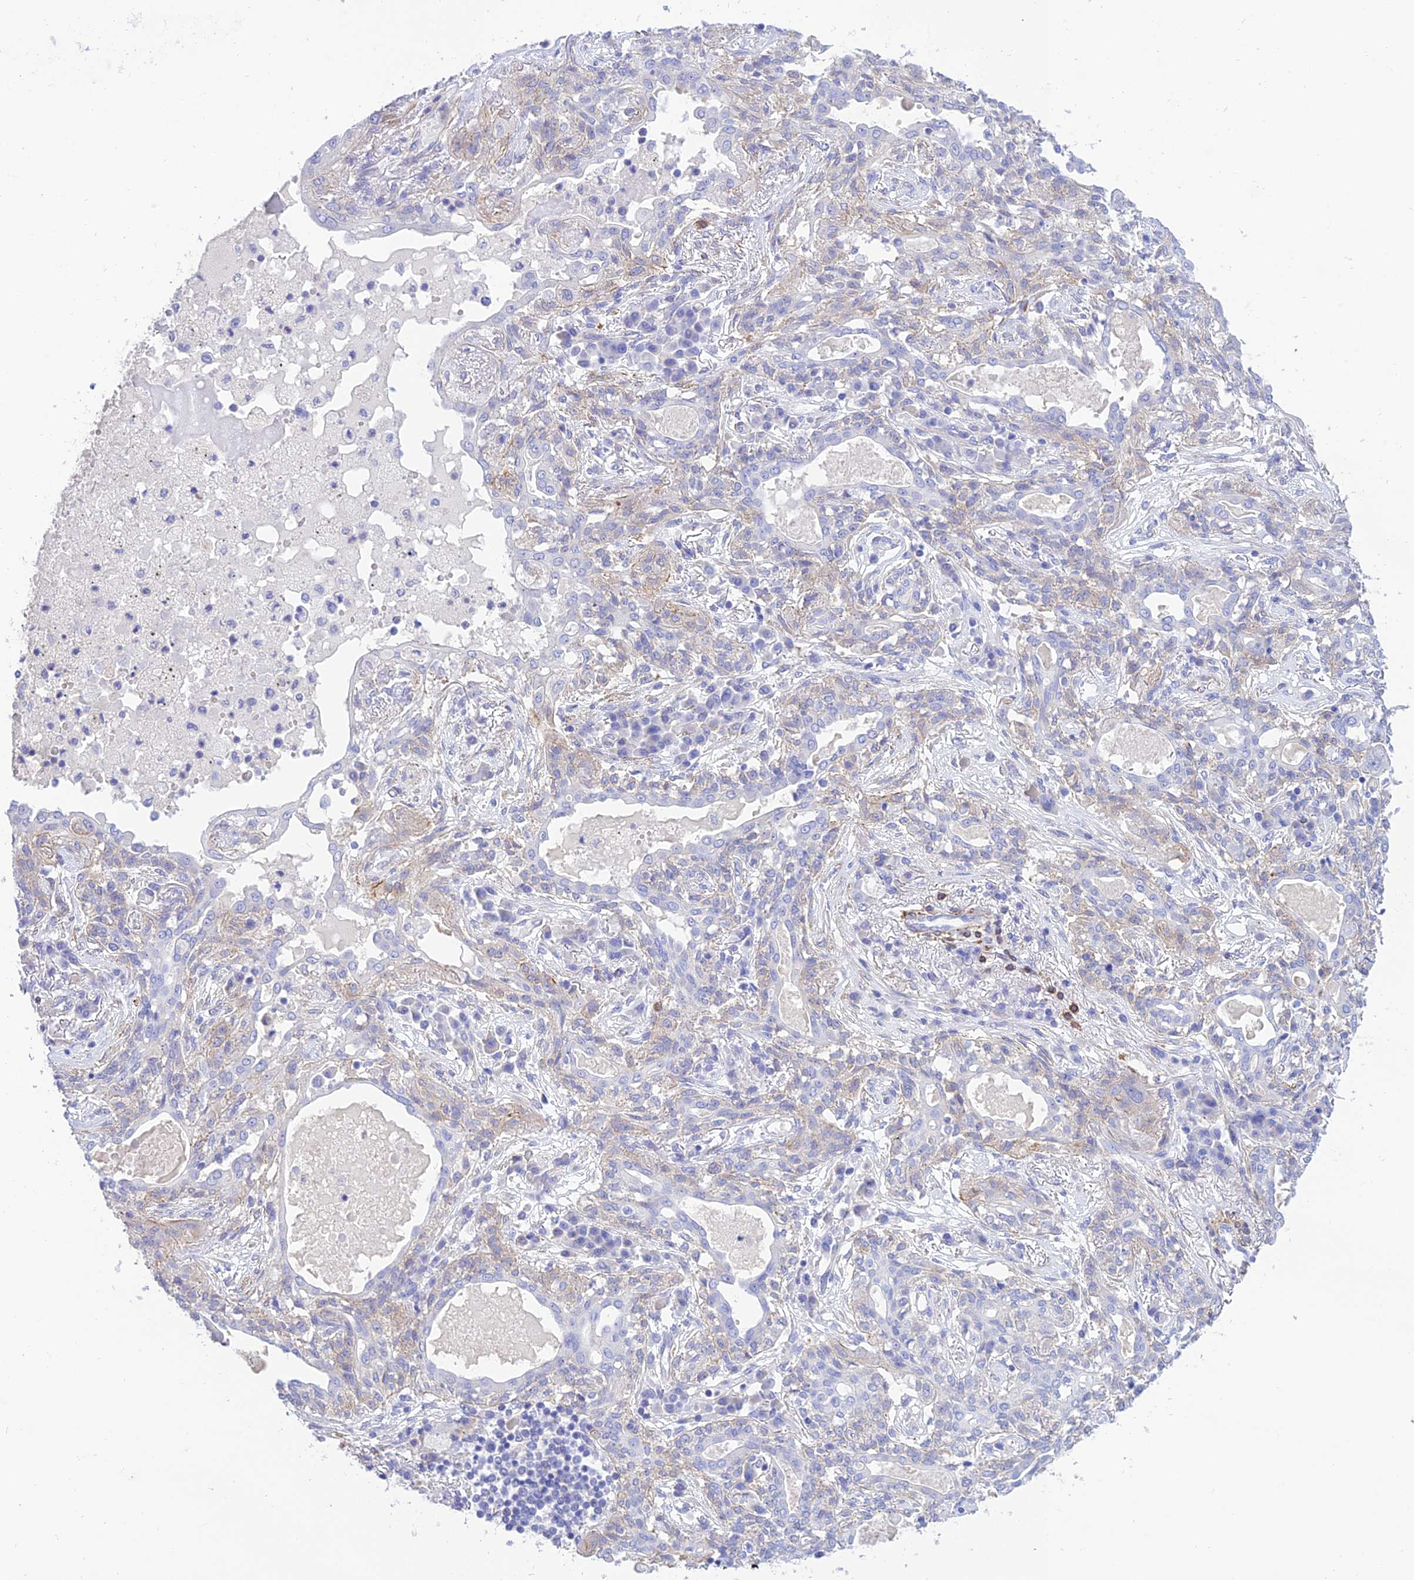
{"staining": {"intensity": "negative", "quantity": "none", "location": "none"}, "tissue": "lung cancer", "cell_type": "Tumor cells", "image_type": "cancer", "snomed": [{"axis": "morphology", "description": "Squamous cell carcinoma, NOS"}, {"axis": "topography", "description": "Lung"}], "caption": "This is an immunohistochemistry (IHC) micrograph of human squamous cell carcinoma (lung). There is no expression in tumor cells.", "gene": "ZDHHC16", "patient": {"sex": "female", "age": 70}}